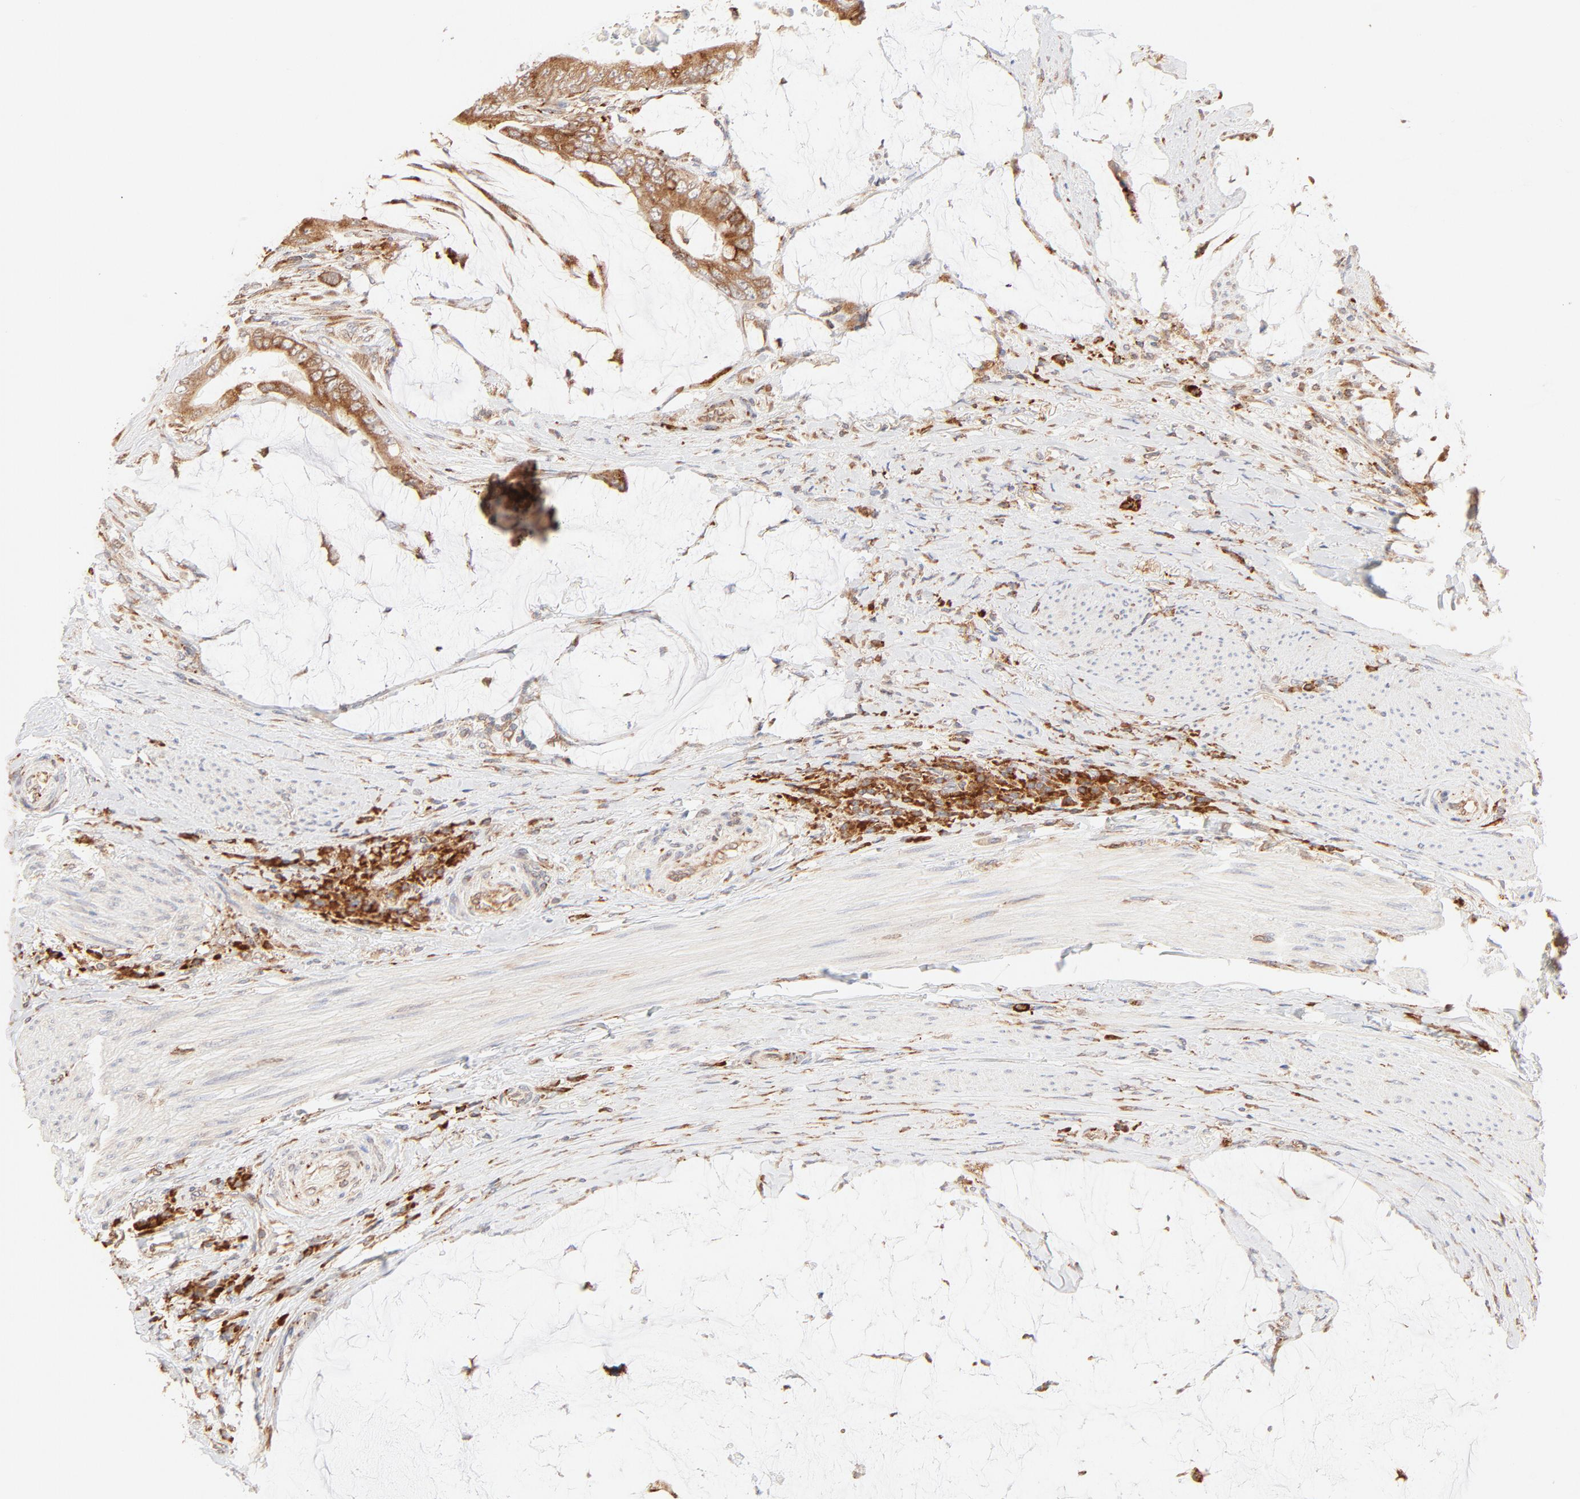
{"staining": {"intensity": "strong", "quantity": ">75%", "location": "cytoplasmic/membranous"}, "tissue": "colorectal cancer", "cell_type": "Tumor cells", "image_type": "cancer", "snomed": [{"axis": "morphology", "description": "Normal tissue, NOS"}, {"axis": "morphology", "description": "Adenocarcinoma, NOS"}, {"axis": "topography", "description": "Rectum"}, {"axis": "topography", "description": "Peripheral nerve tissue"}], "caption": "The image demonstrates staining of colorectal adenocarcinoma, revealing strong cytoplasmic/membranous protein positivity (brown color) within tumor cells.", "gene": "PARP12", "patient": {"sex": "female", "age": 77}}